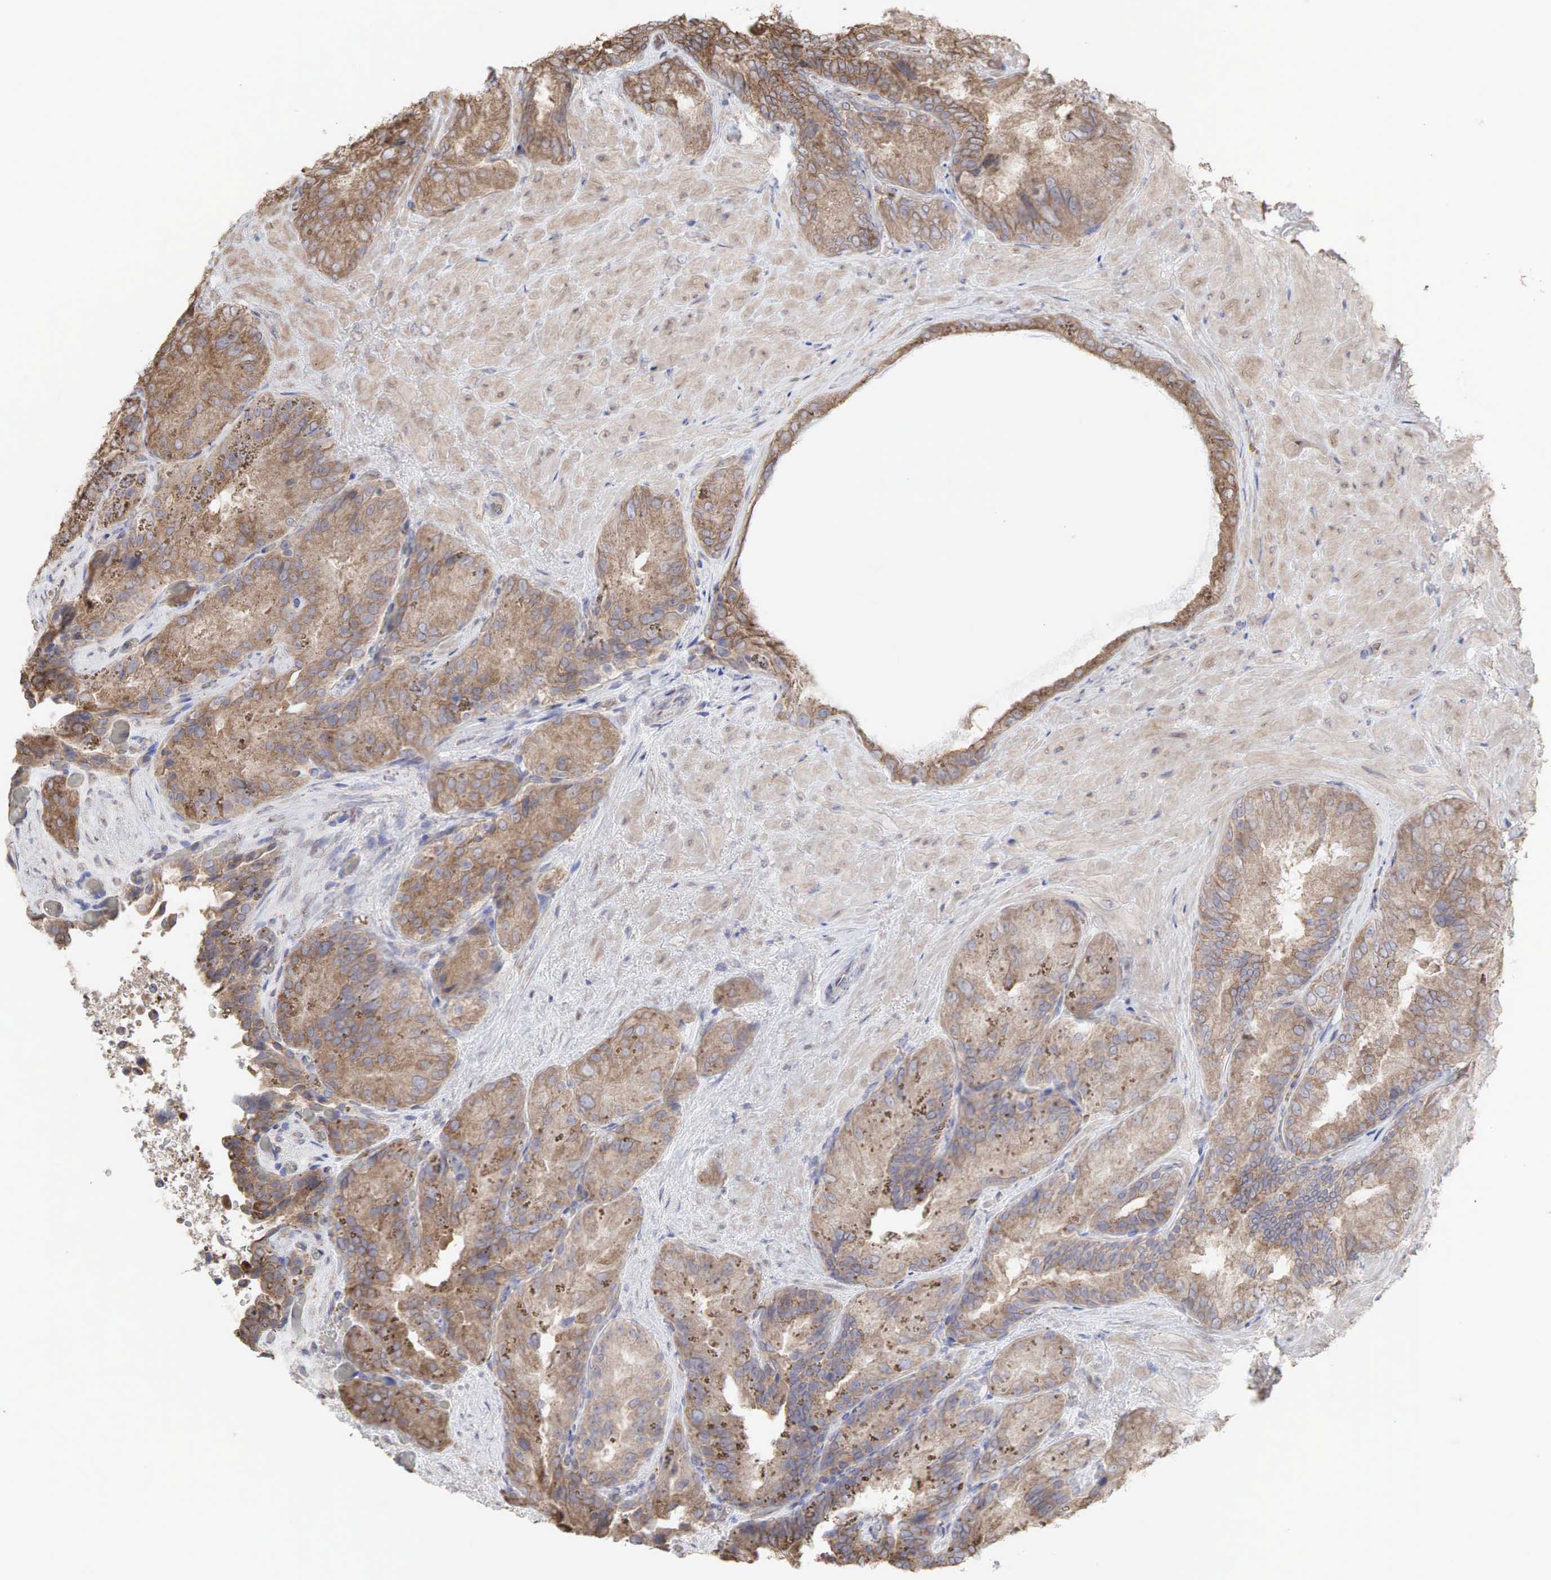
{"staining": {"intensity": "moderate", "quantity": ">75%", "location": "cytoplasmic/membranous"}, "tissue": "seminal vesicle", "cell_type": "Glandular cells", "image_type": "normal", "snomed": [{"axis": "morphology", "description": "Normal tissue, NOS"}, {"axis": "topography", "description": "Seminal veicle"}], "caption": "Immunohistochemistry (IHC) (DAB) staining of normal human seminal vesicle exhibits moderate cytoplasmic/membranous protein staining in about >75% of glandular cells.", "gene": "PABPC5", "patient": {"sex": "male", "age": 69}}